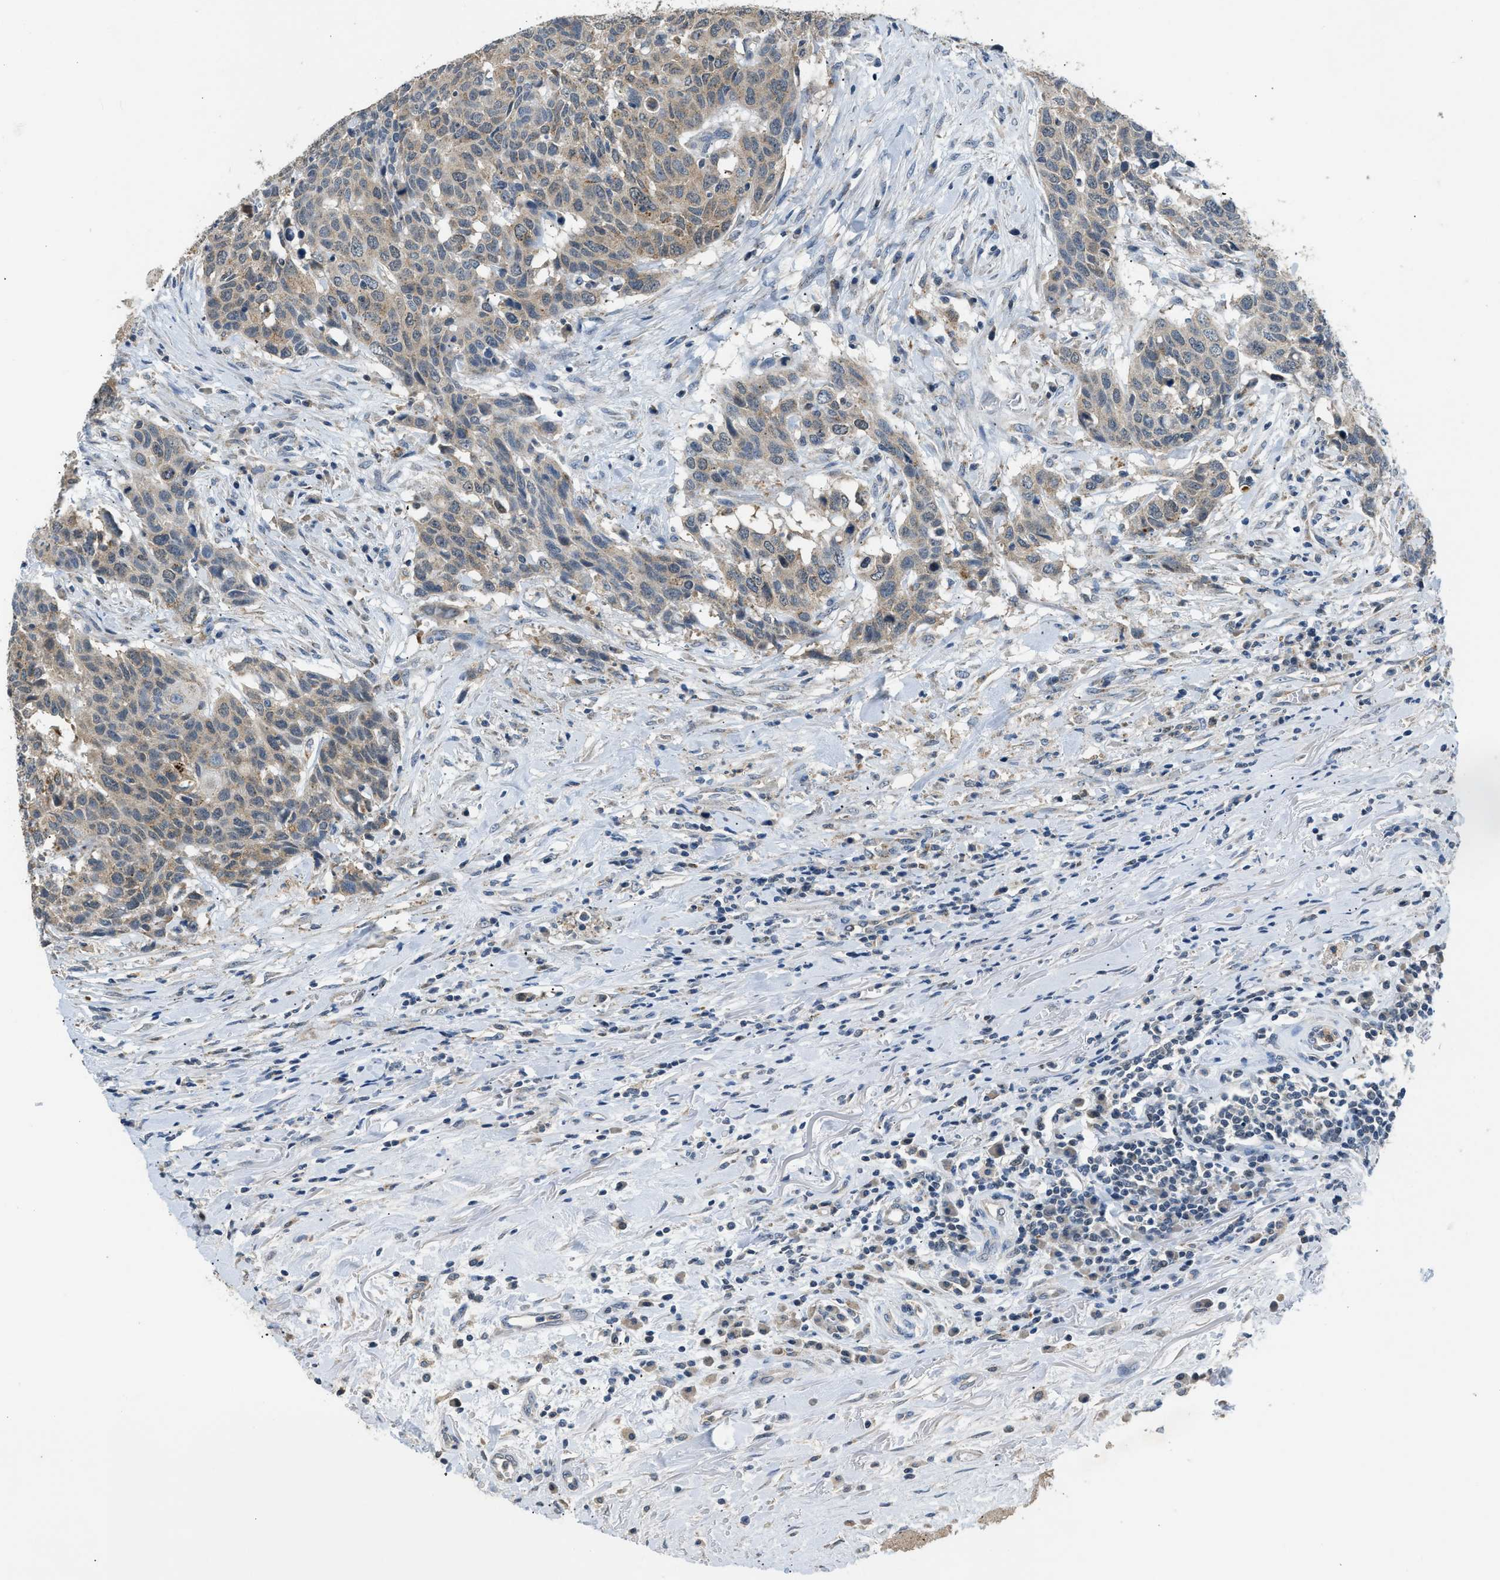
{"staining": {"intensity": "weak", "quantity": "25%-75%", "location": "cytoplasmic/membranous"}, "tissue": "head and neck cancer", "cell_type": "Tumor cells", "image_type": "cancer", "snomed": [{"axis": "morphology", "description": "Squamous cell carcinoma, NOS"}, {"axis": "topography", "description": "Head-Neck"}], "caption": "This is a photomicrograph of immunohistochemistry (IHC) staining of head and neck squamous cell carcinoma, which shows weak positivity in the cytoplasmic/membranous of tumor cells.", "gene": "TOMM34", "patient": {"sex": "male", "age": 66}}